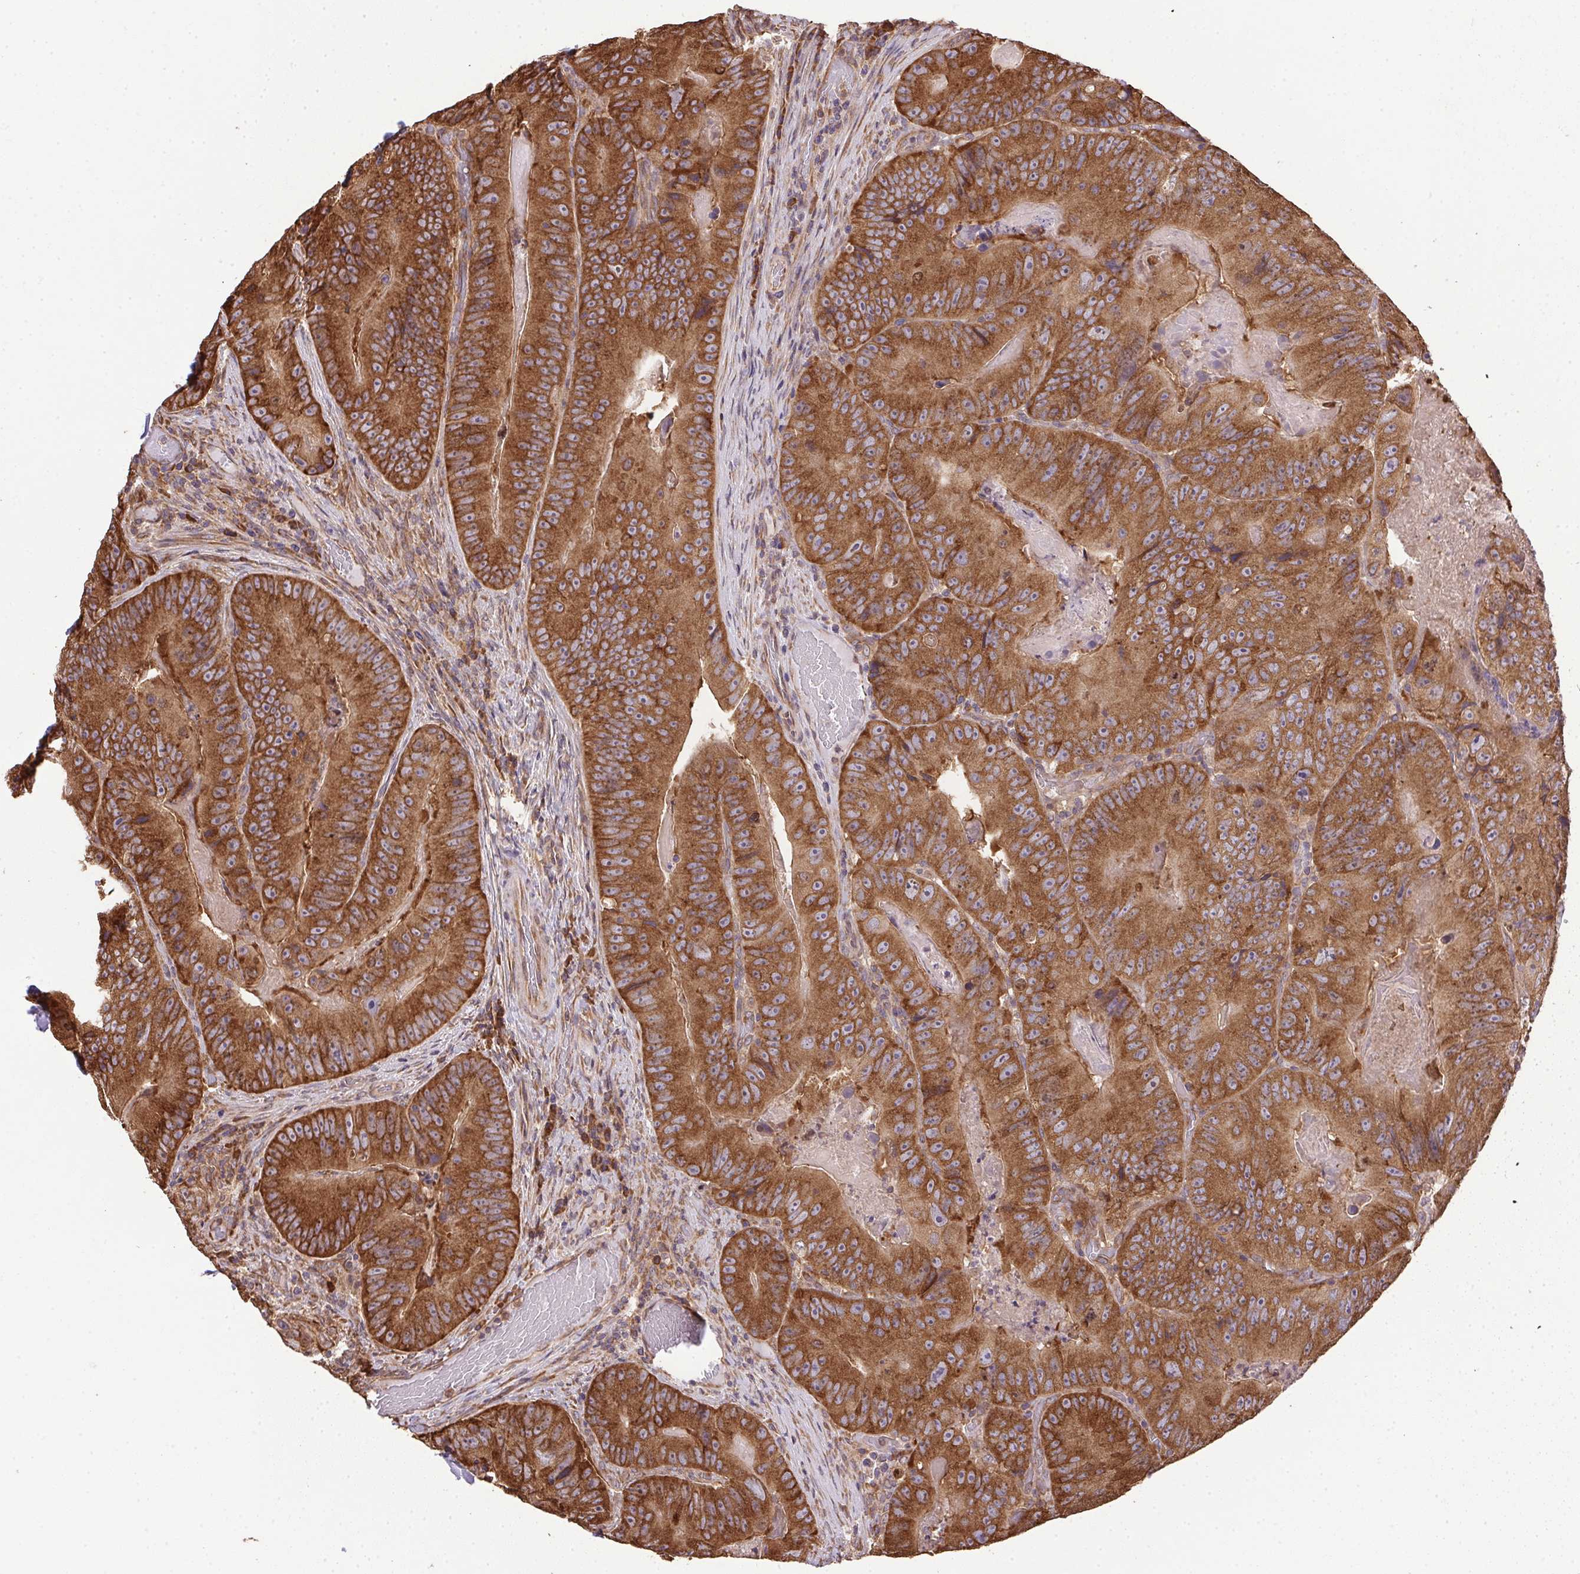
{"staining": {"intensity": "strong", "quantity": ">75%", "location": "cytoplasmic/membranous"}, "tissue": "colorectal cancer", "cell_type": "Tumor cells", "image_type": "cancer", "snomed": [{"axis": "morphology", "description": "Adenocarcinoma, NOS"}, {"axis": "topography", "description": "Colon"}], "caption": "Brown immunohistochemical staining in human colorectal cancer reveals strong cytoplasmic/membranous expression in approximately >75% of tumor cells. The staining is performed using DAB (3,3'-diaminobenzidine) brown chromogen to label protein expression. The nuclei are counter-stained blue using hematoxylin.", "gene": "EIF2S1", "patient": {"sex": "female", "age": 86}}